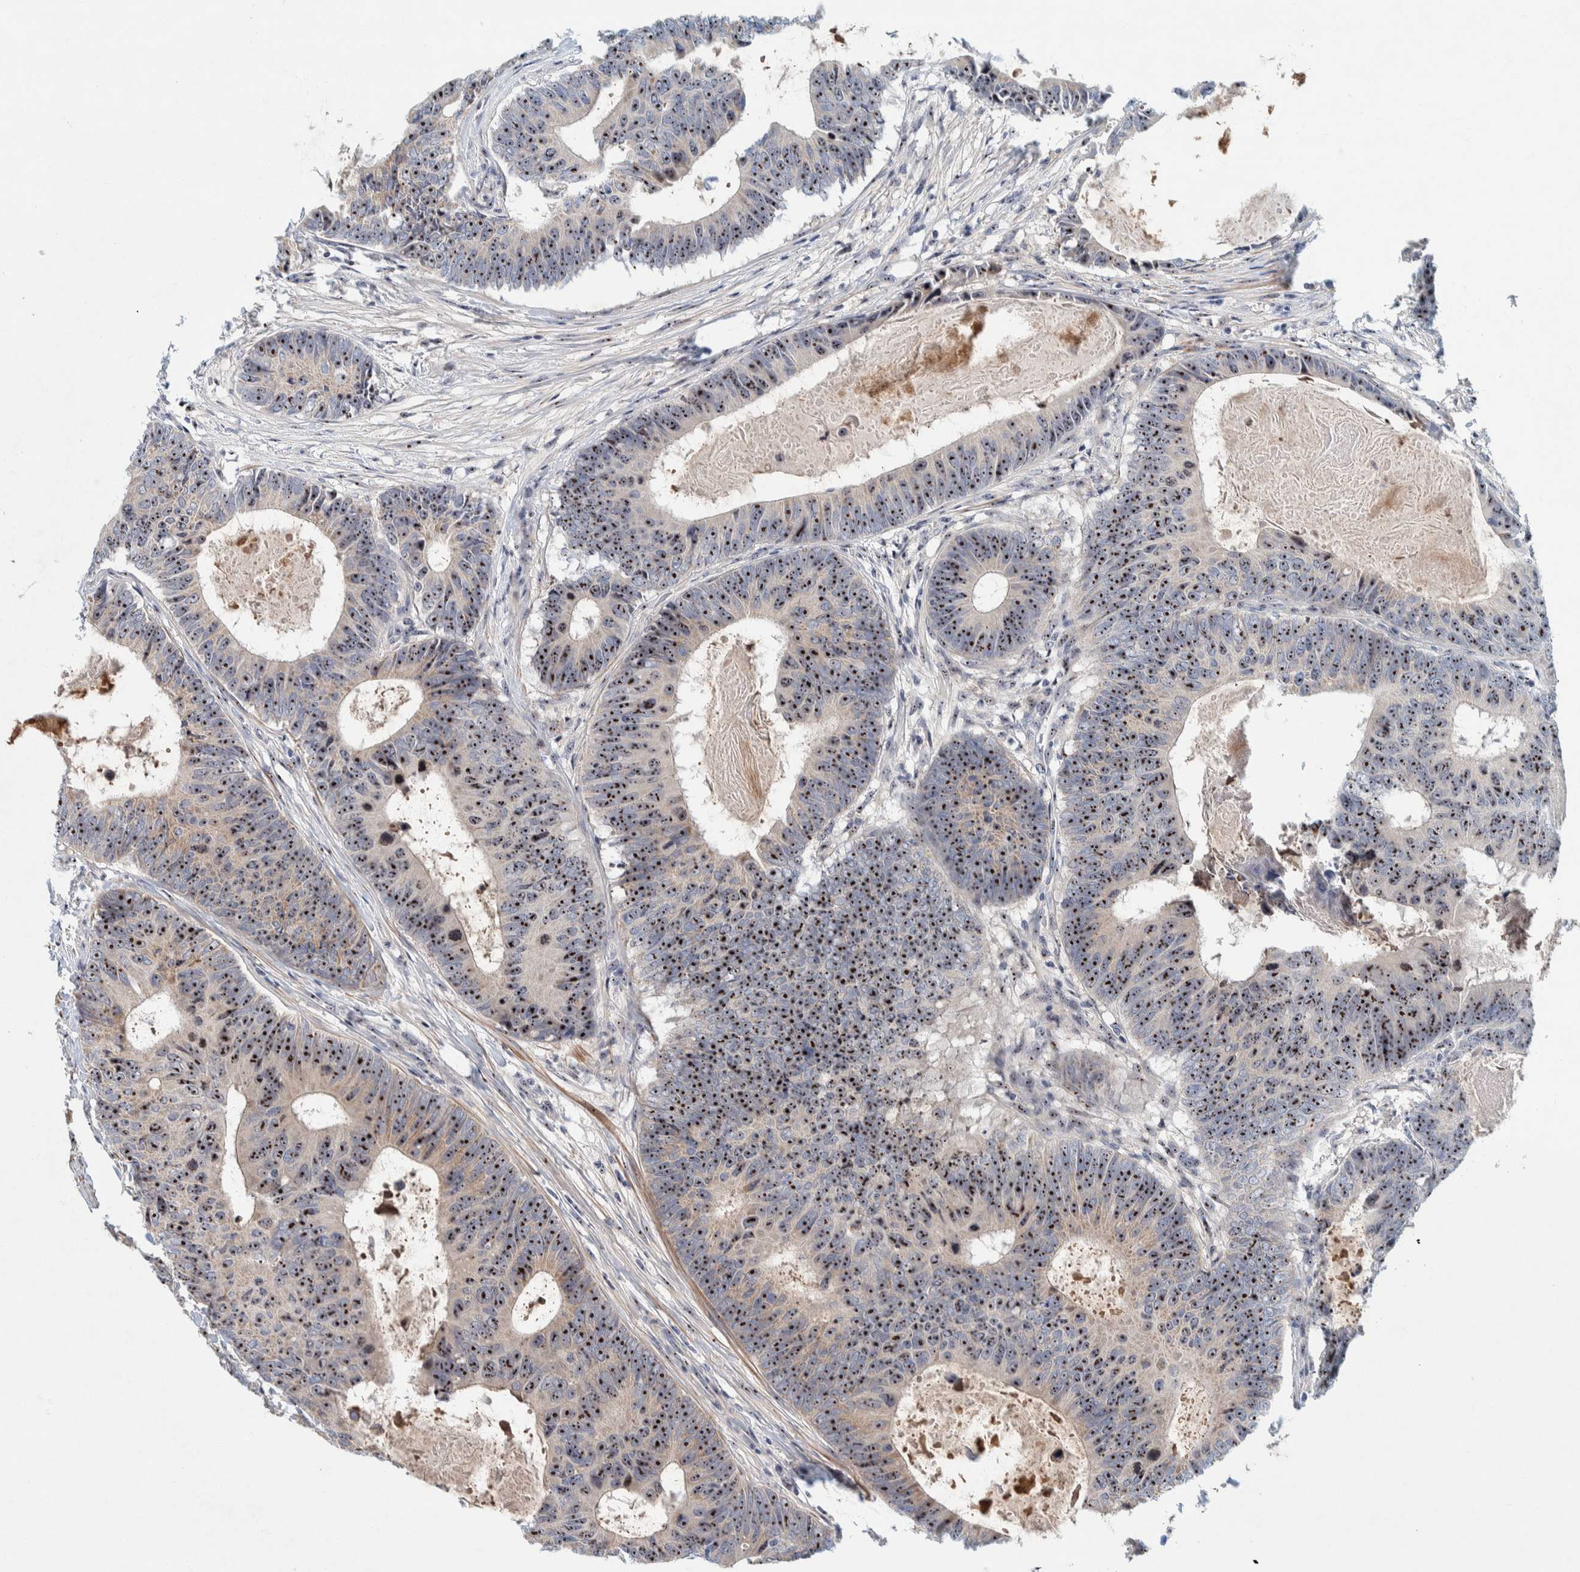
{"staining": {"intensity": "strong", "quantity": ">75%", "location": "nuclear"}, "tissue": "colorectal cancer", "cell_type": "Tumor cells", "image_type": "cancer", "snomed": [{"axis": "morphology", "description": "Adenocarcinoma, NOS"}, {"axis": "topography", "description": "Colon"}], "caption": "Human colorectal adenocarcinoma stained with a protein marker reveals strong staining in tumor cells.", "gene": "NOL11", "patient": {"sex": "male", "age": 56}}